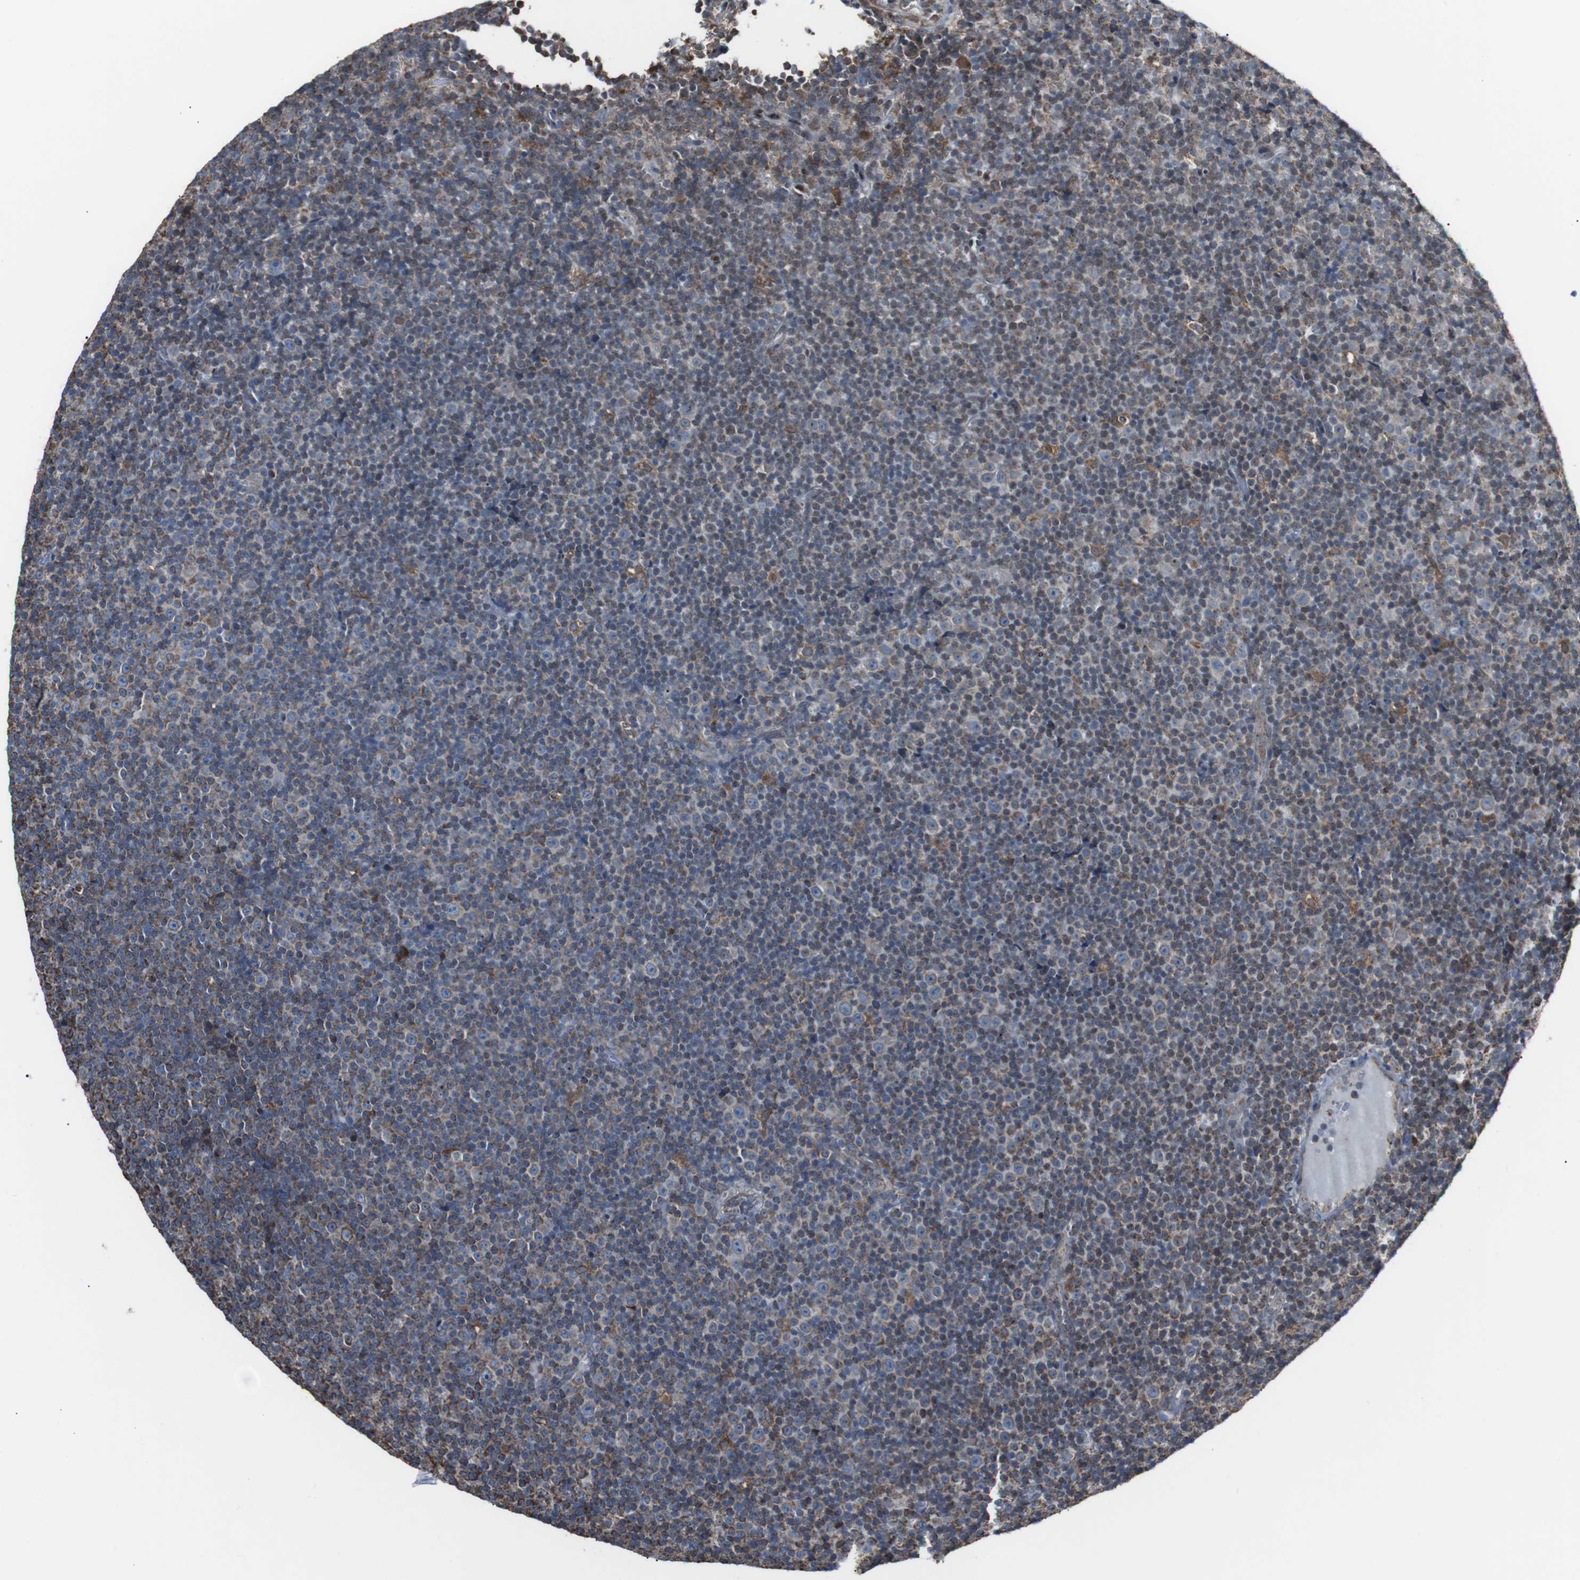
{"staining": {"intensity": "moderate", "quantity": "25%-75%", "location": "cytoplasmic/membranous"}, "tissue": "lymphoma", "cell_type": "Tumor cells", "image_type": "cancer", "snomed": [{"axis": "morphology", "description": "Malignant lymphoma, non-Hodgkin's type, Low grade"}, {"axis": "topography", "description": "Lymph node"}], "caption": "An image showing moderate cytoplasmic/membranous staining in about 25%-75% of tumor cells in low-grade malignant lymphoma, non-Hodgkin's type, as visualized by brown immunohistochemical staining.", "gene": "CISD2", "patient": {"sex": "female", "age": 67}}